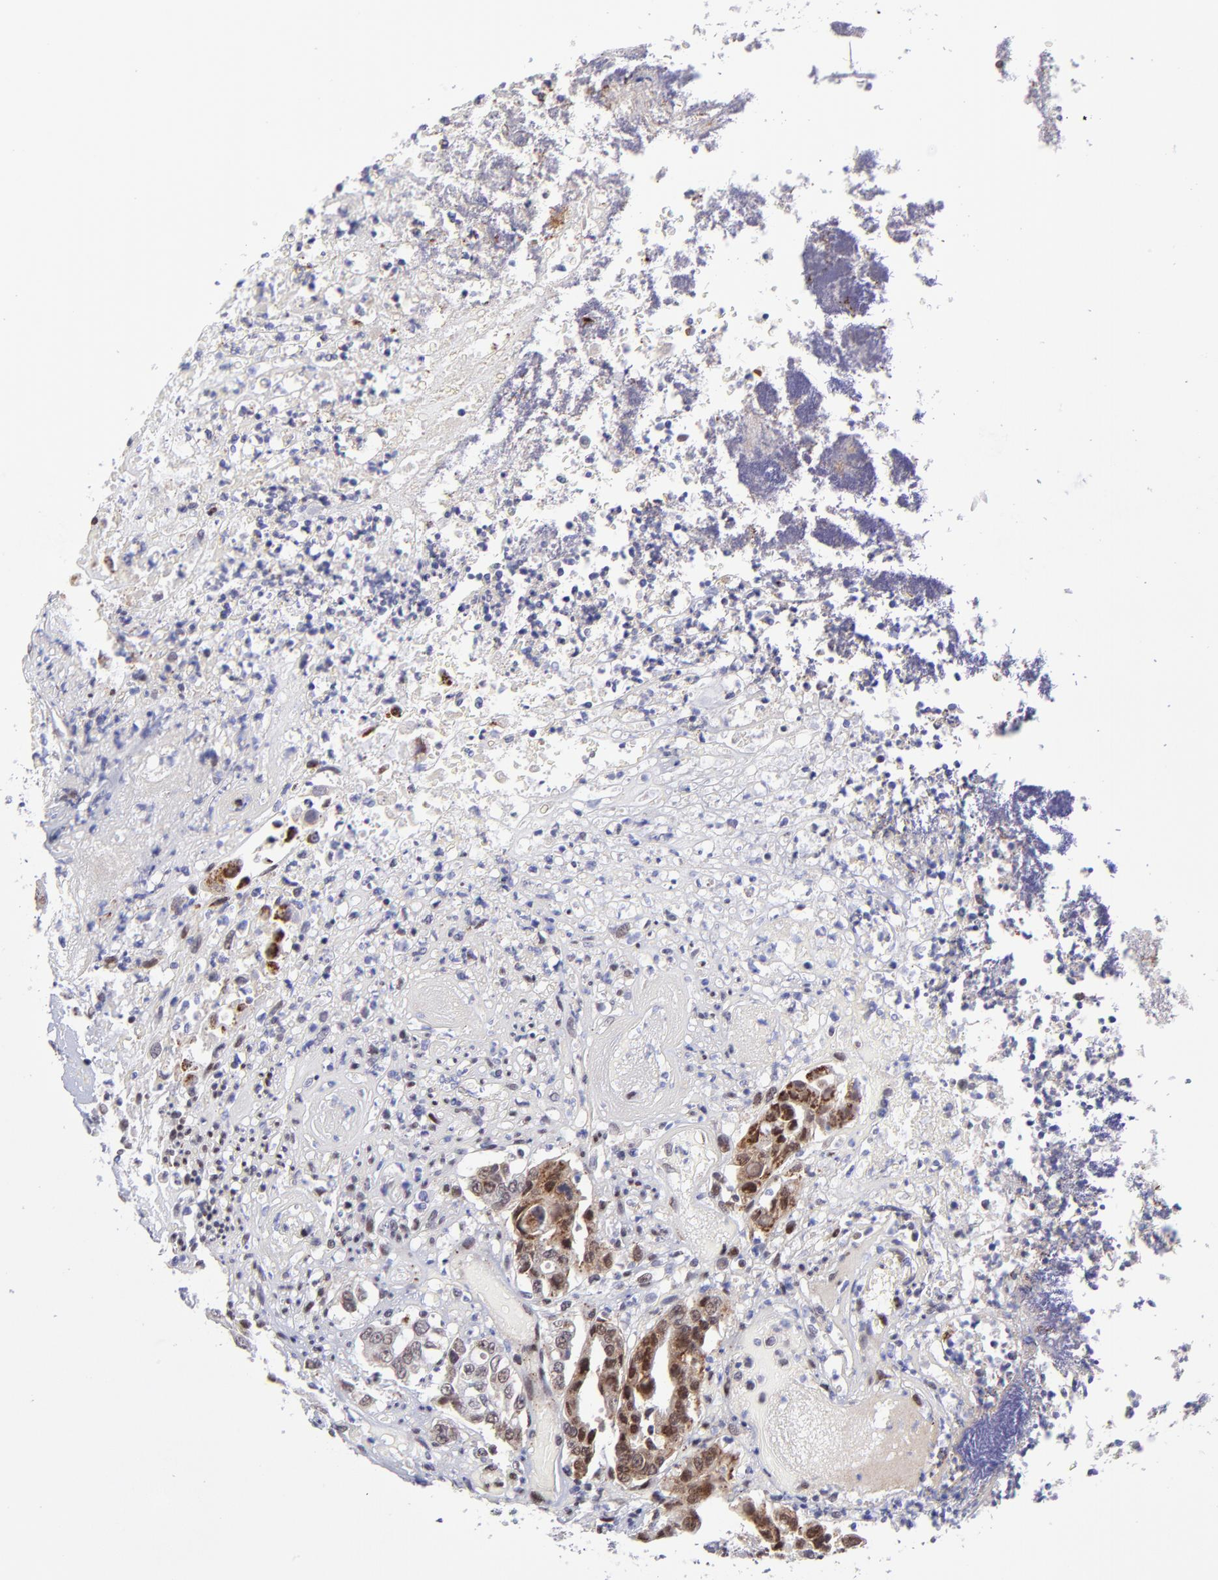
{"staining": {"intensity": "moderate", "quantity": "25%-75%", "location": "cytoplasmic/membranous,nuclear"}, "tissue": "colorectal cancer", "cell_type": "Tumor cells", "image_type": "cancer", "snomed": [{"axis": "morphology", "description": "Adenocarcinoma, NOS"}, {"axis": "topography", "description": "Colon"}], "caption": "Immunohistochemistry of human adenocarcinoma (colorectal) exhibits medium levels of moderate cytoplasmic/membranous and nuclear expression in approximately 25%-75% of tumor cells.", "gene": "SOX6", "patient": {"sex": "female", "age": 70}}